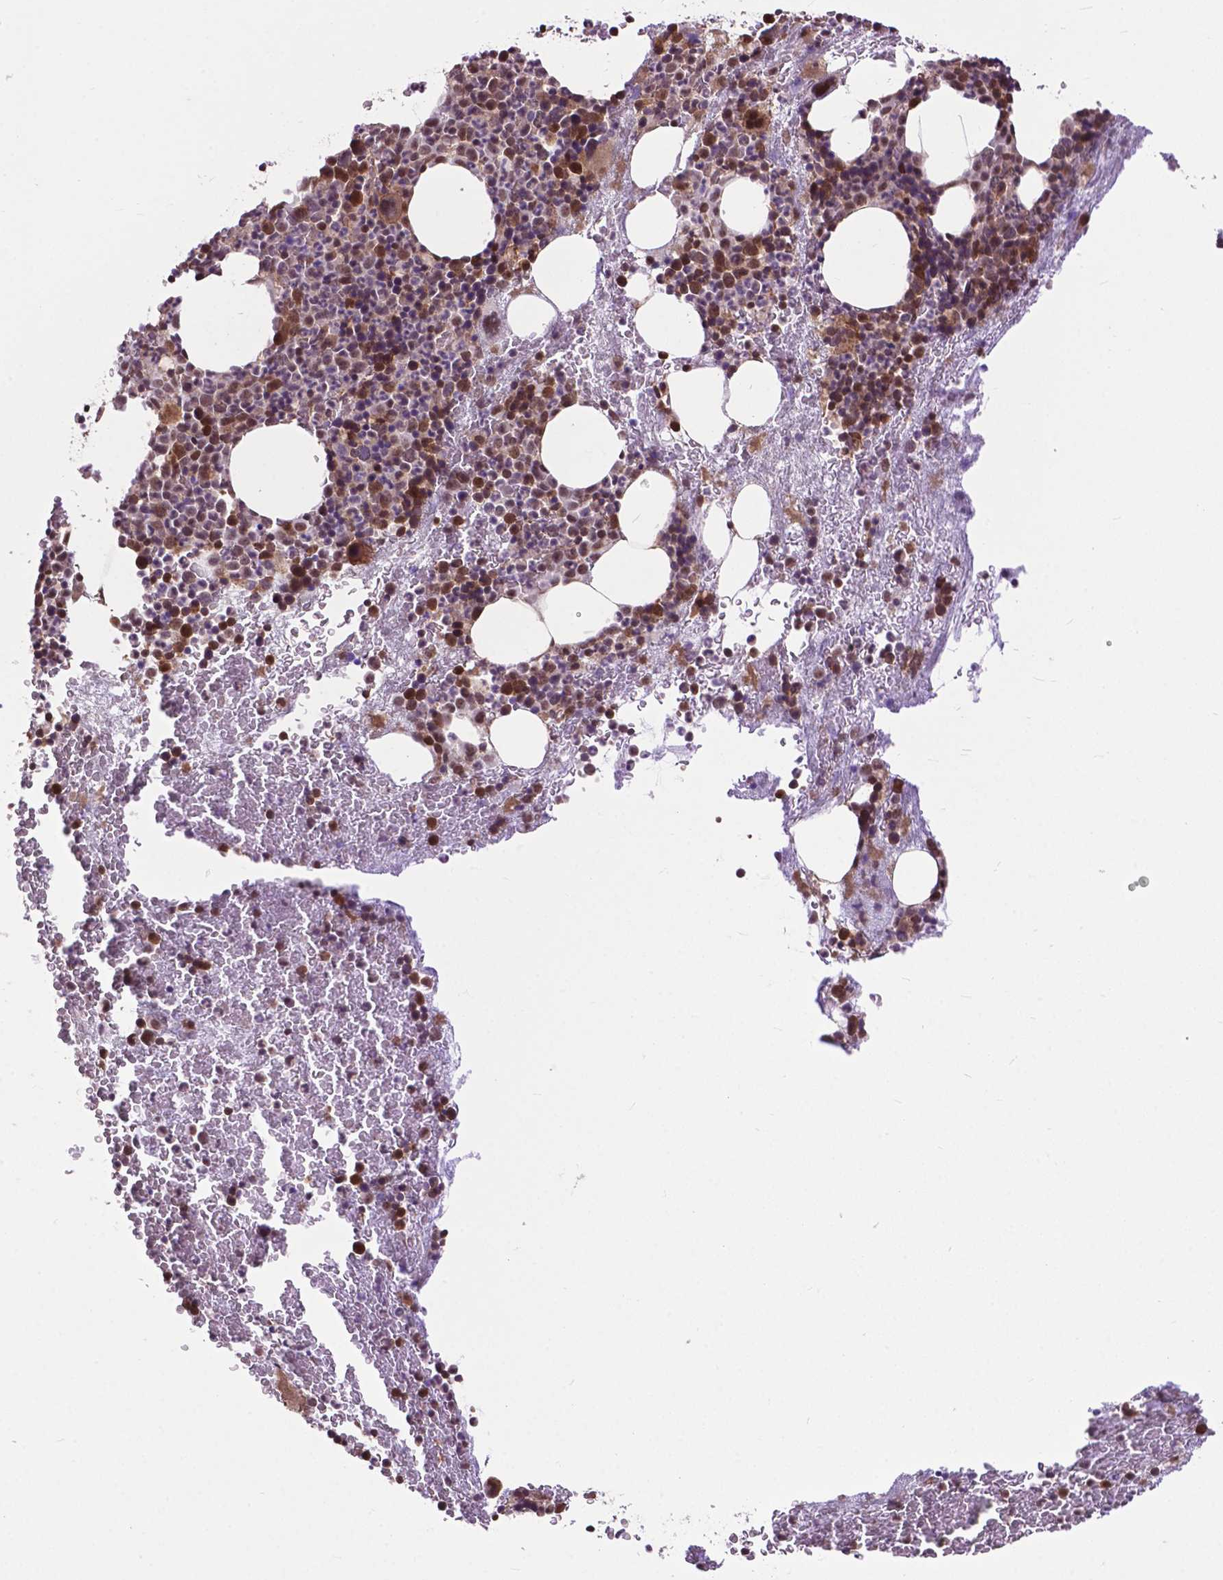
{"staining": {"intensity": "moderate", "quantity": "25%-75%", "location": "cytoplasmic/membranous"}, "tissue": "bone marrow", "cell_type": "Hematopoietic cells", "image_type": "normal", "snomed": [{"axis": "morphology", "description": "Normal tissue, NOS"}, {"axis": "topography", "description": "Bone marrow"}], "caption": "Immunohistochemical staining of benign human bone marrow reveals 25%-75% levels of moderate cytoplasmic/membranous protein positivity in approximately 25%-75% of hematopoietic cells.", "gene": "CHMP4A", "patient": {"sex": "male", "age": 44}}